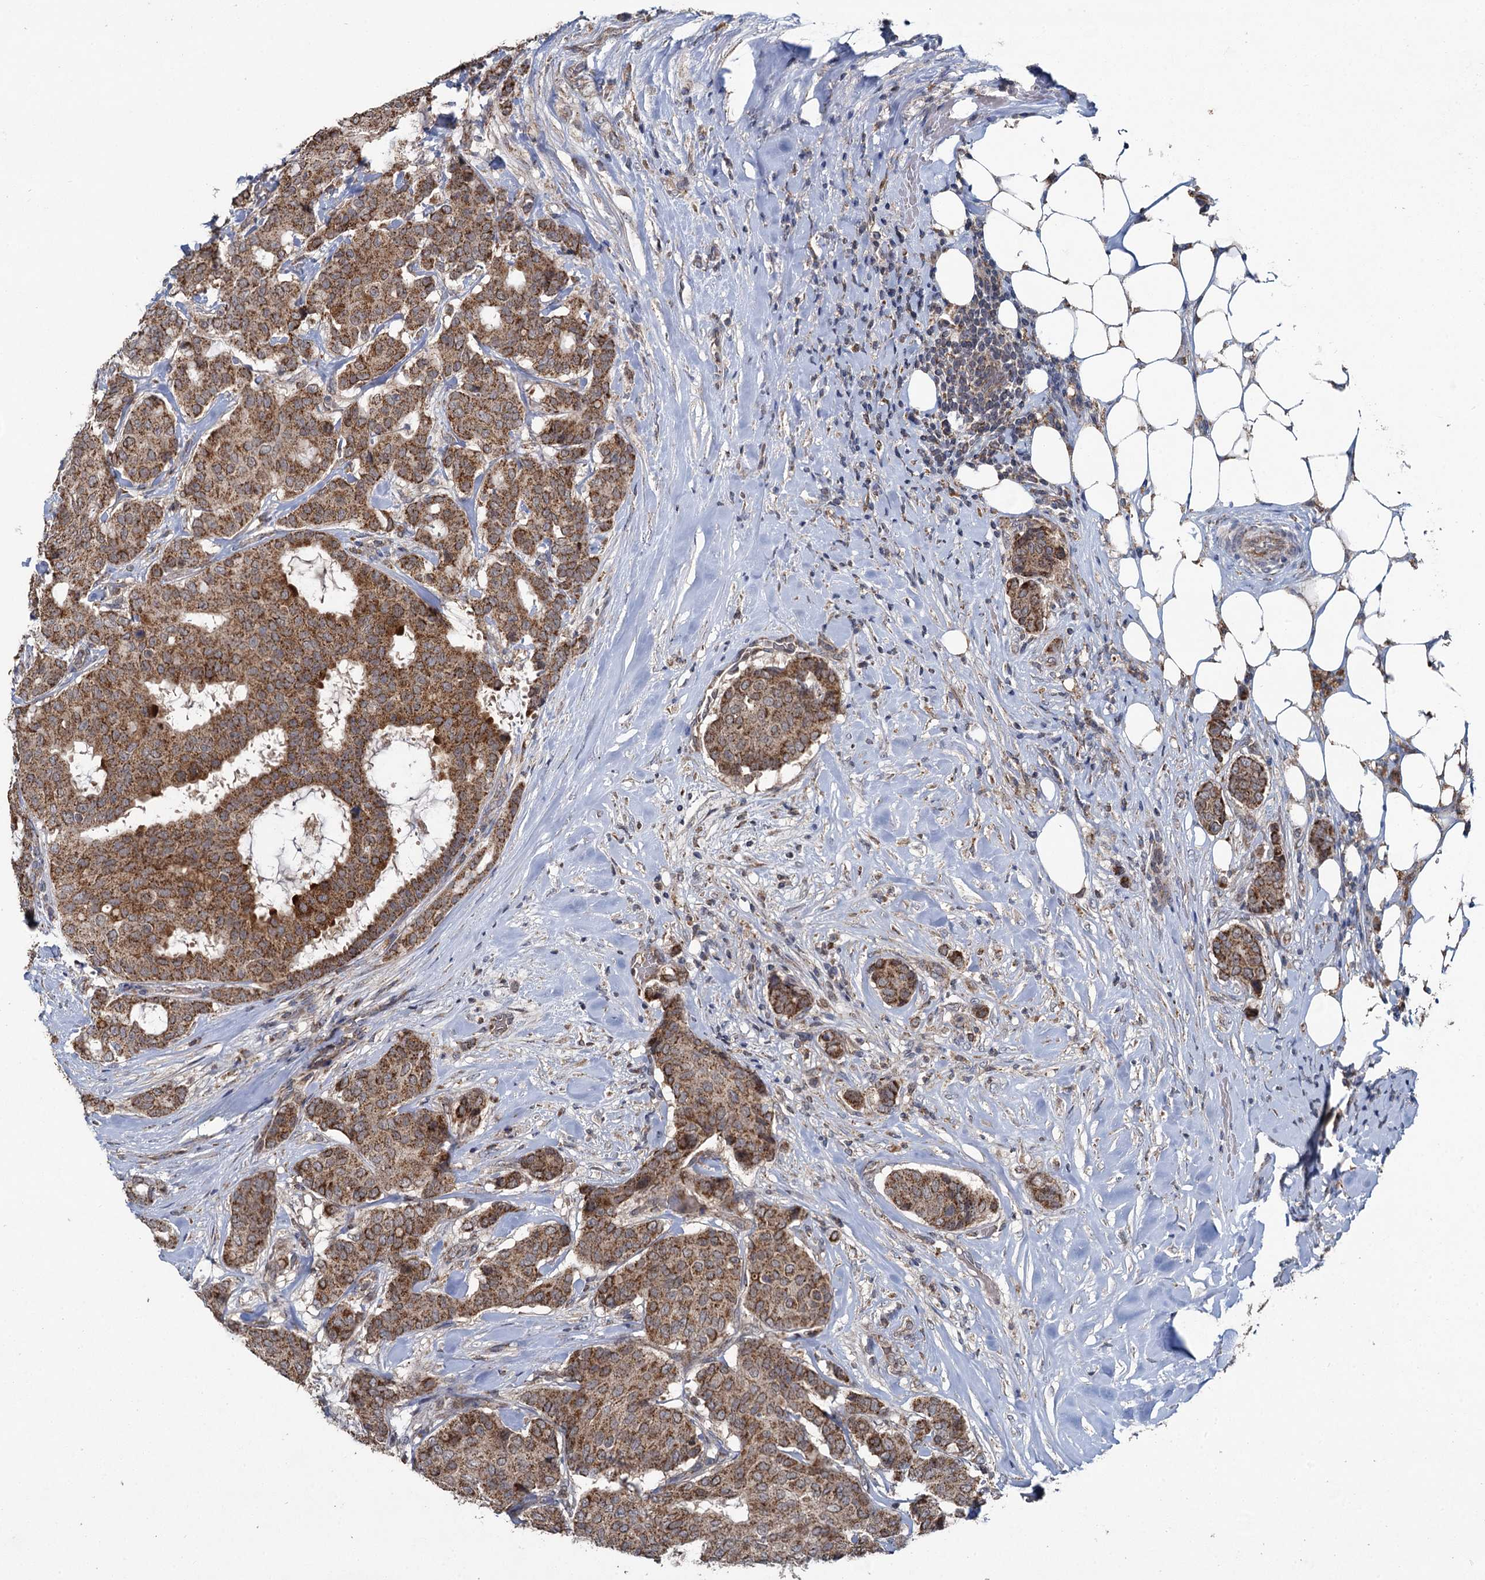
{"staining": {"intensity": "moderate", "quantity": ">75%", "location": "cytoplasmic/membranous"}, "tissue": "breast cancer", "cell_type": "Tumor cells", "image_type": "cancer", "snomed": [{"axis": "morphology", "description": "Duct carcinoma"}, {"axis": "topography", "description": "Breast"}], "caption": "Invasive ductal carcinoma (breast) stained with a protein marker reveals moderate staining in tumor cells.", "gene": "METTL4", "patient": {"sex": "female", "age": 75}}